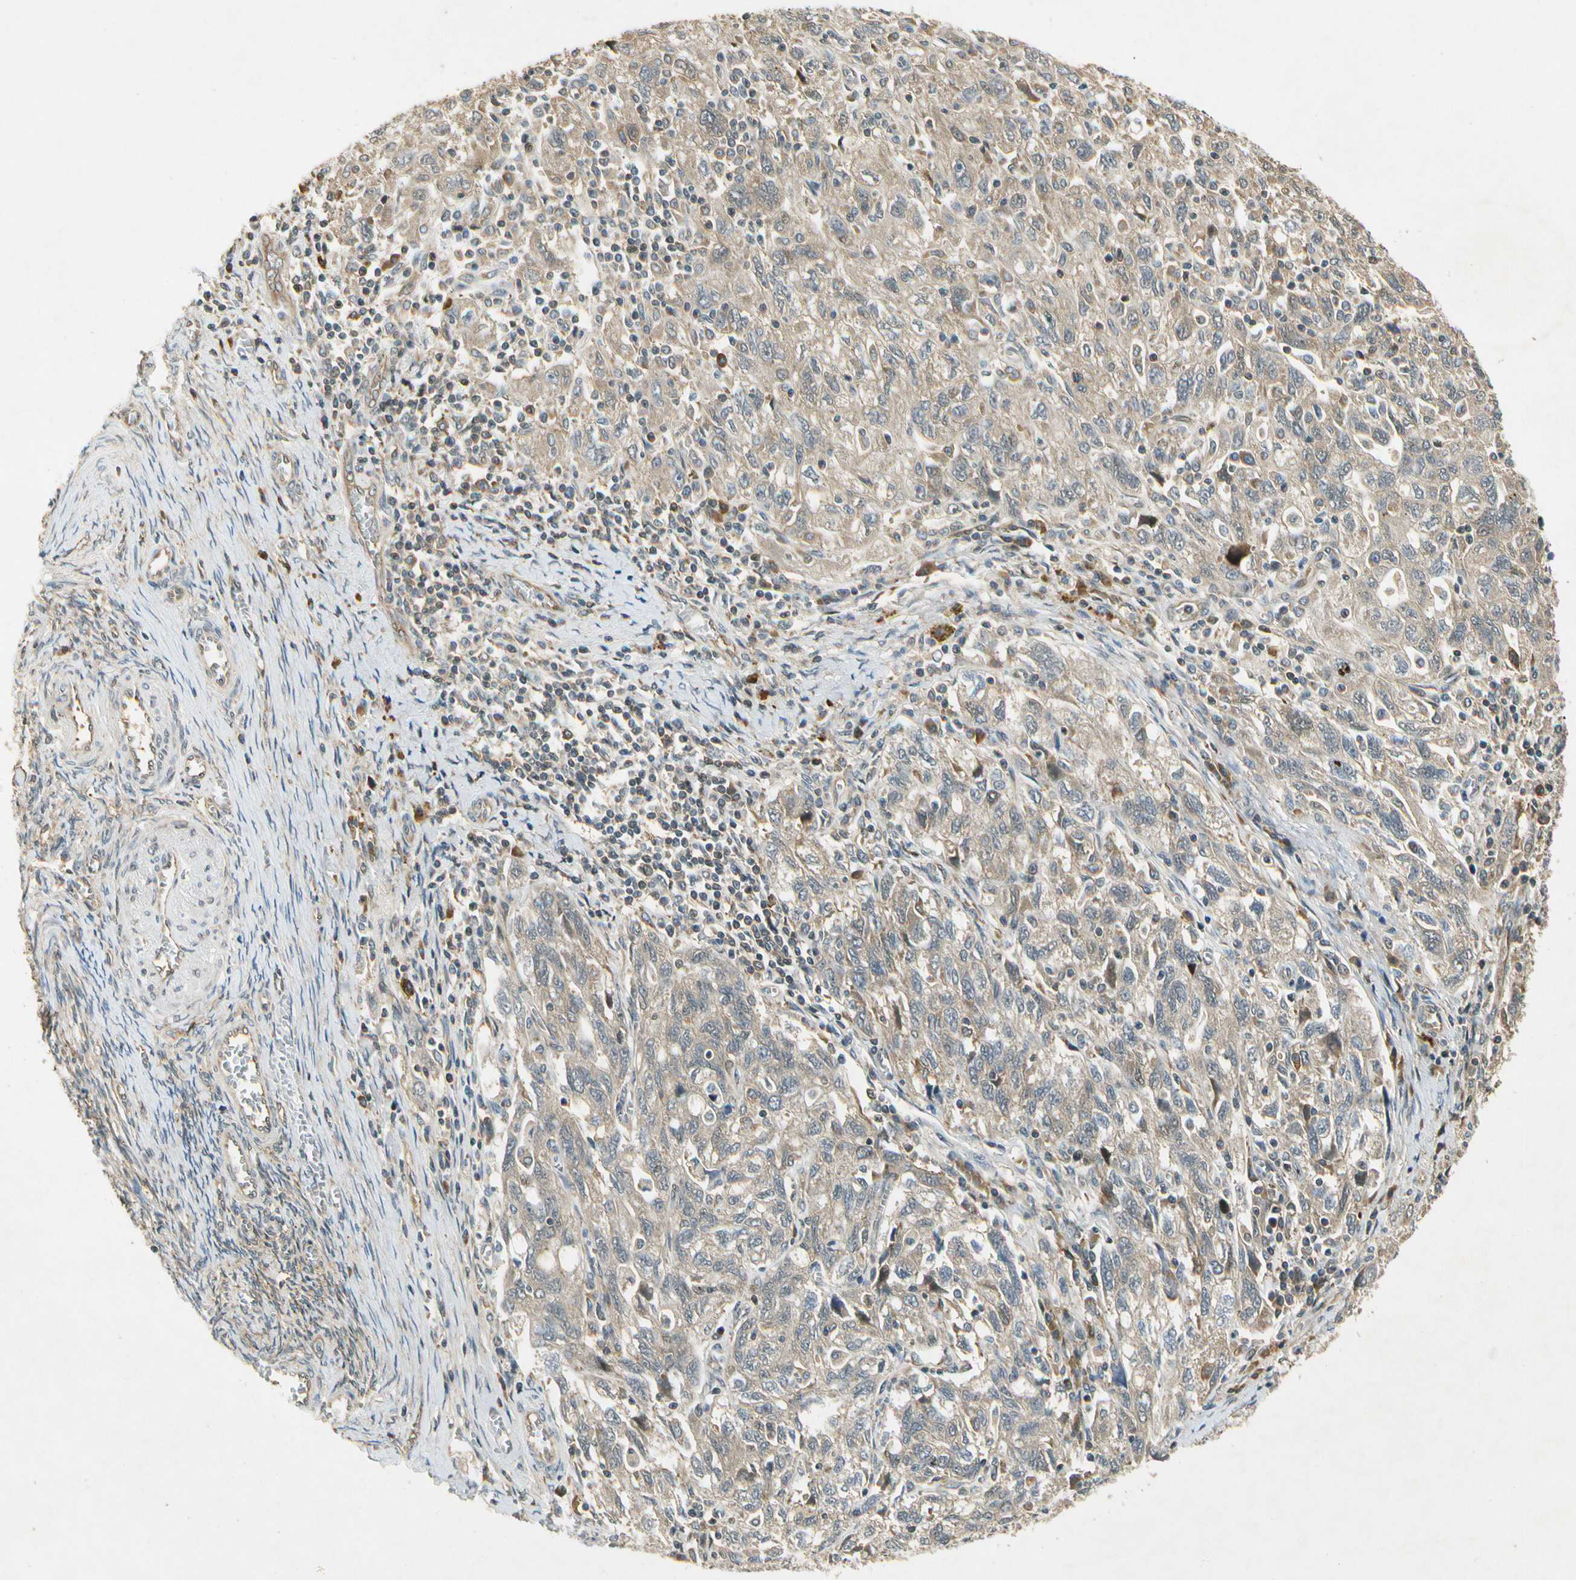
{"staining": {"intensity": "weak", "quantity": ">75%", "location": "cytoplasmic/membranous"}, "tissue": "ovarian cancer", "cell_type": "Tumor cells", "image_type": "cancer", "snomed": [{"axis": "morphology", "description": "Carcinoma, NOS"}, {"axis": "morphology", "description": "Cystadenocarcinoma, serous, NOS"}, {"axis": "topography", "description": "Ovary"}], "caption": "IHC of ovarian carcinoma exhibits low levels of weak cytoplasmic/membranous staining in about >75% of tumor cells.", "gene": "EIF1AX", "patient": {"sex": "female", "age": 69}}